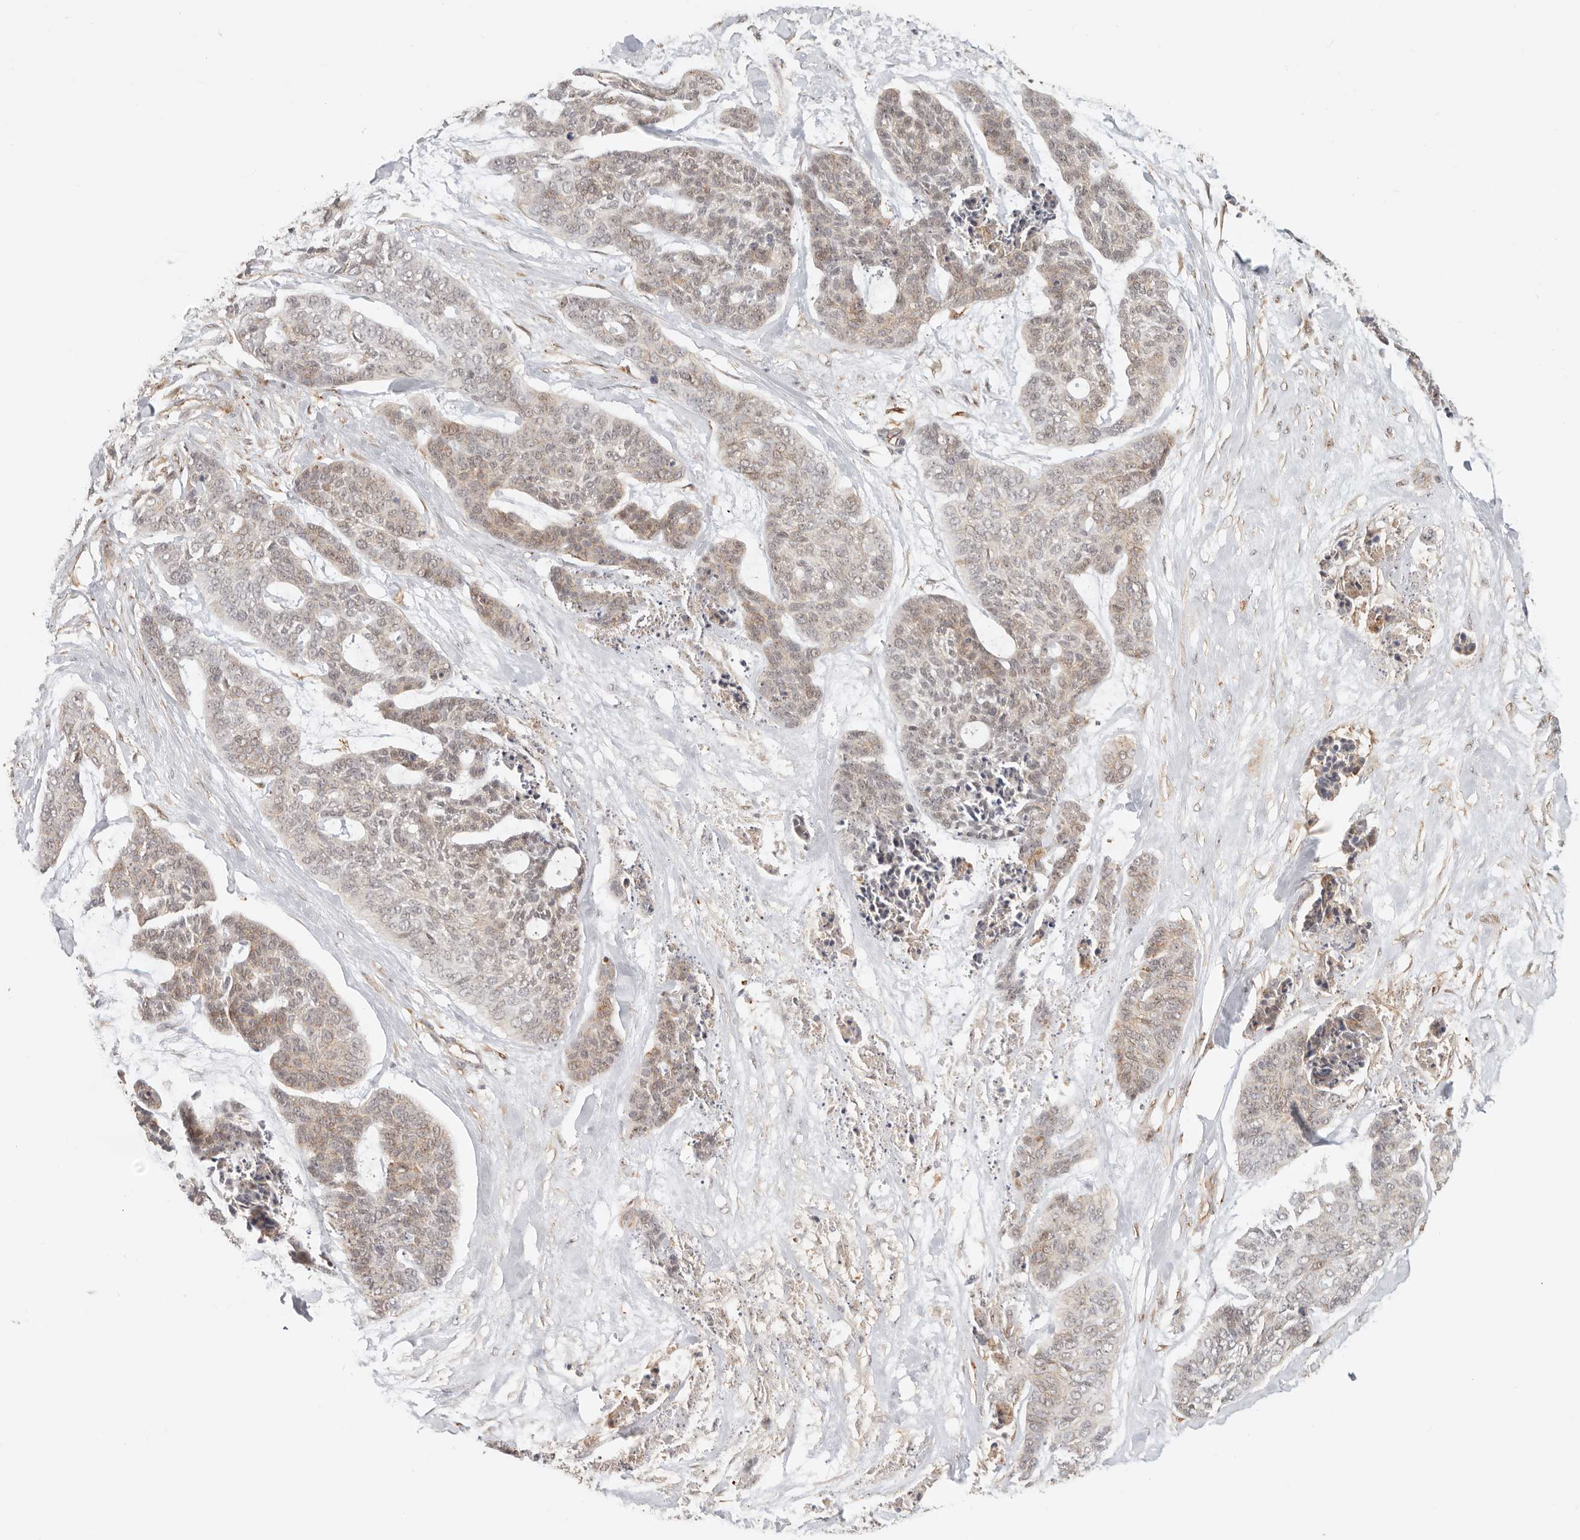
{"staining": {"intensity": "weak", "quantity": "25%-75%", "location": "nuclear"}, "tissue": "skin cancer", "cell_type": "Tumor cells", "image_type": "cancer", "snomed": [{"axis": "morphology", "description": "Basal cell carcinoma"}, {"axis": "topography", "description": "Skin"}], "caption": "Basal cell carcinoma (skin) stained with a protein marker exhibits weak staining in tumor cells.", "gene": "HEXD", "patient": {"sex": "female", "age": 64}}